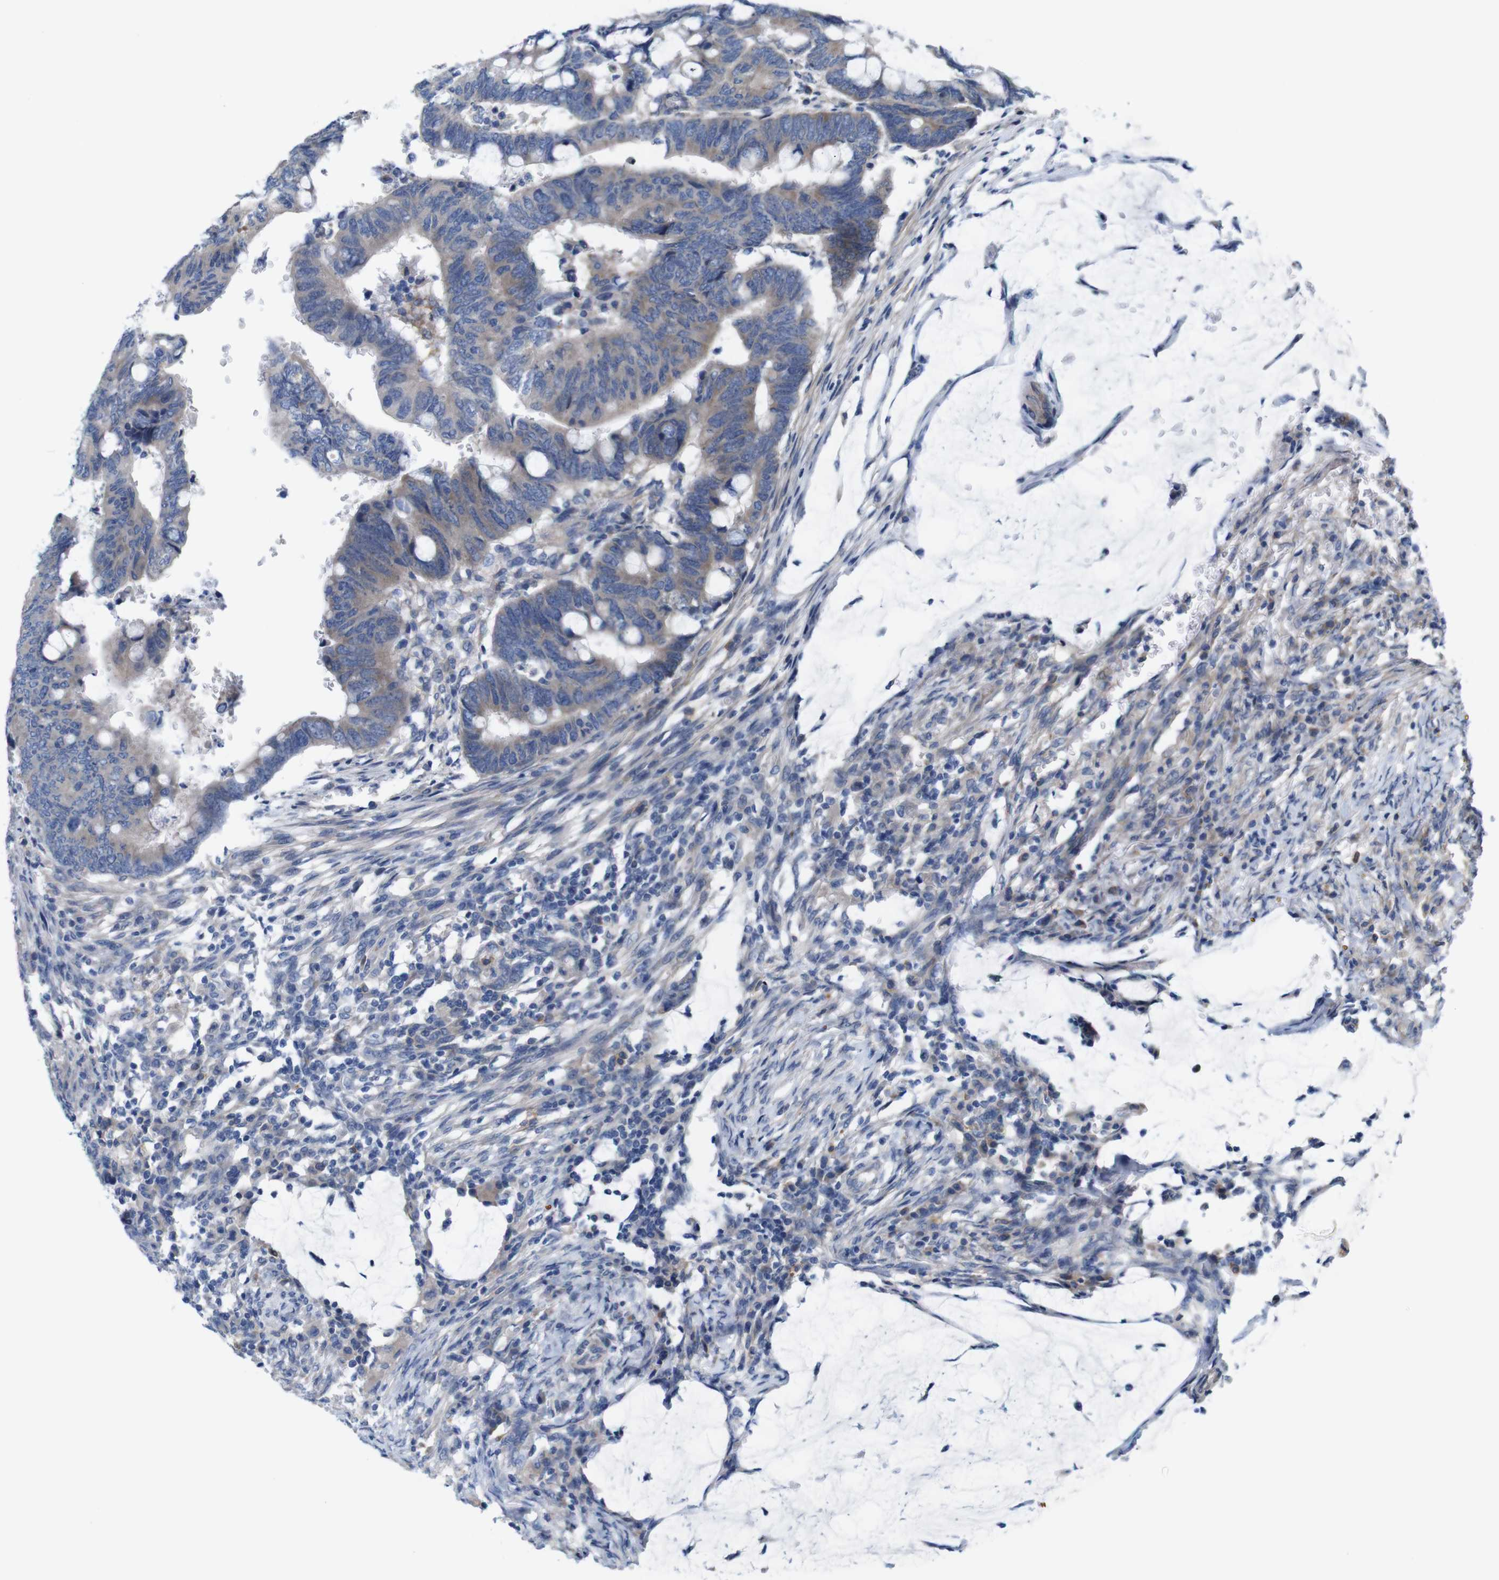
{"staining": {"intensity": "weak", "quantity": ">75%", "location": "cytoplasmic/membranous"}, "tissue": "colorectal cancer", "cell_type": "Tumor cells", "image_type": "cancer", "snomed": [{"axis": "morphology", "description": "Normal tissue, NOS"}, {"axis": "morphology", "description": "Adenocarcinoma, NOS"}, {"axis": "topography", "description": "Rectum"}, {"axis": "topography", "description": "Peripheral nerve tissue"}], "caption": "An image of human adenocarcinoma (colorectal) stained for a protein reveals weak cytoplasmic/membranous brown staining in tumor cells. (IHC, brightfield microscopy, high magnification).", "gene": "SIGLEC8", "patient": {"sex": "male", "age": 92}}